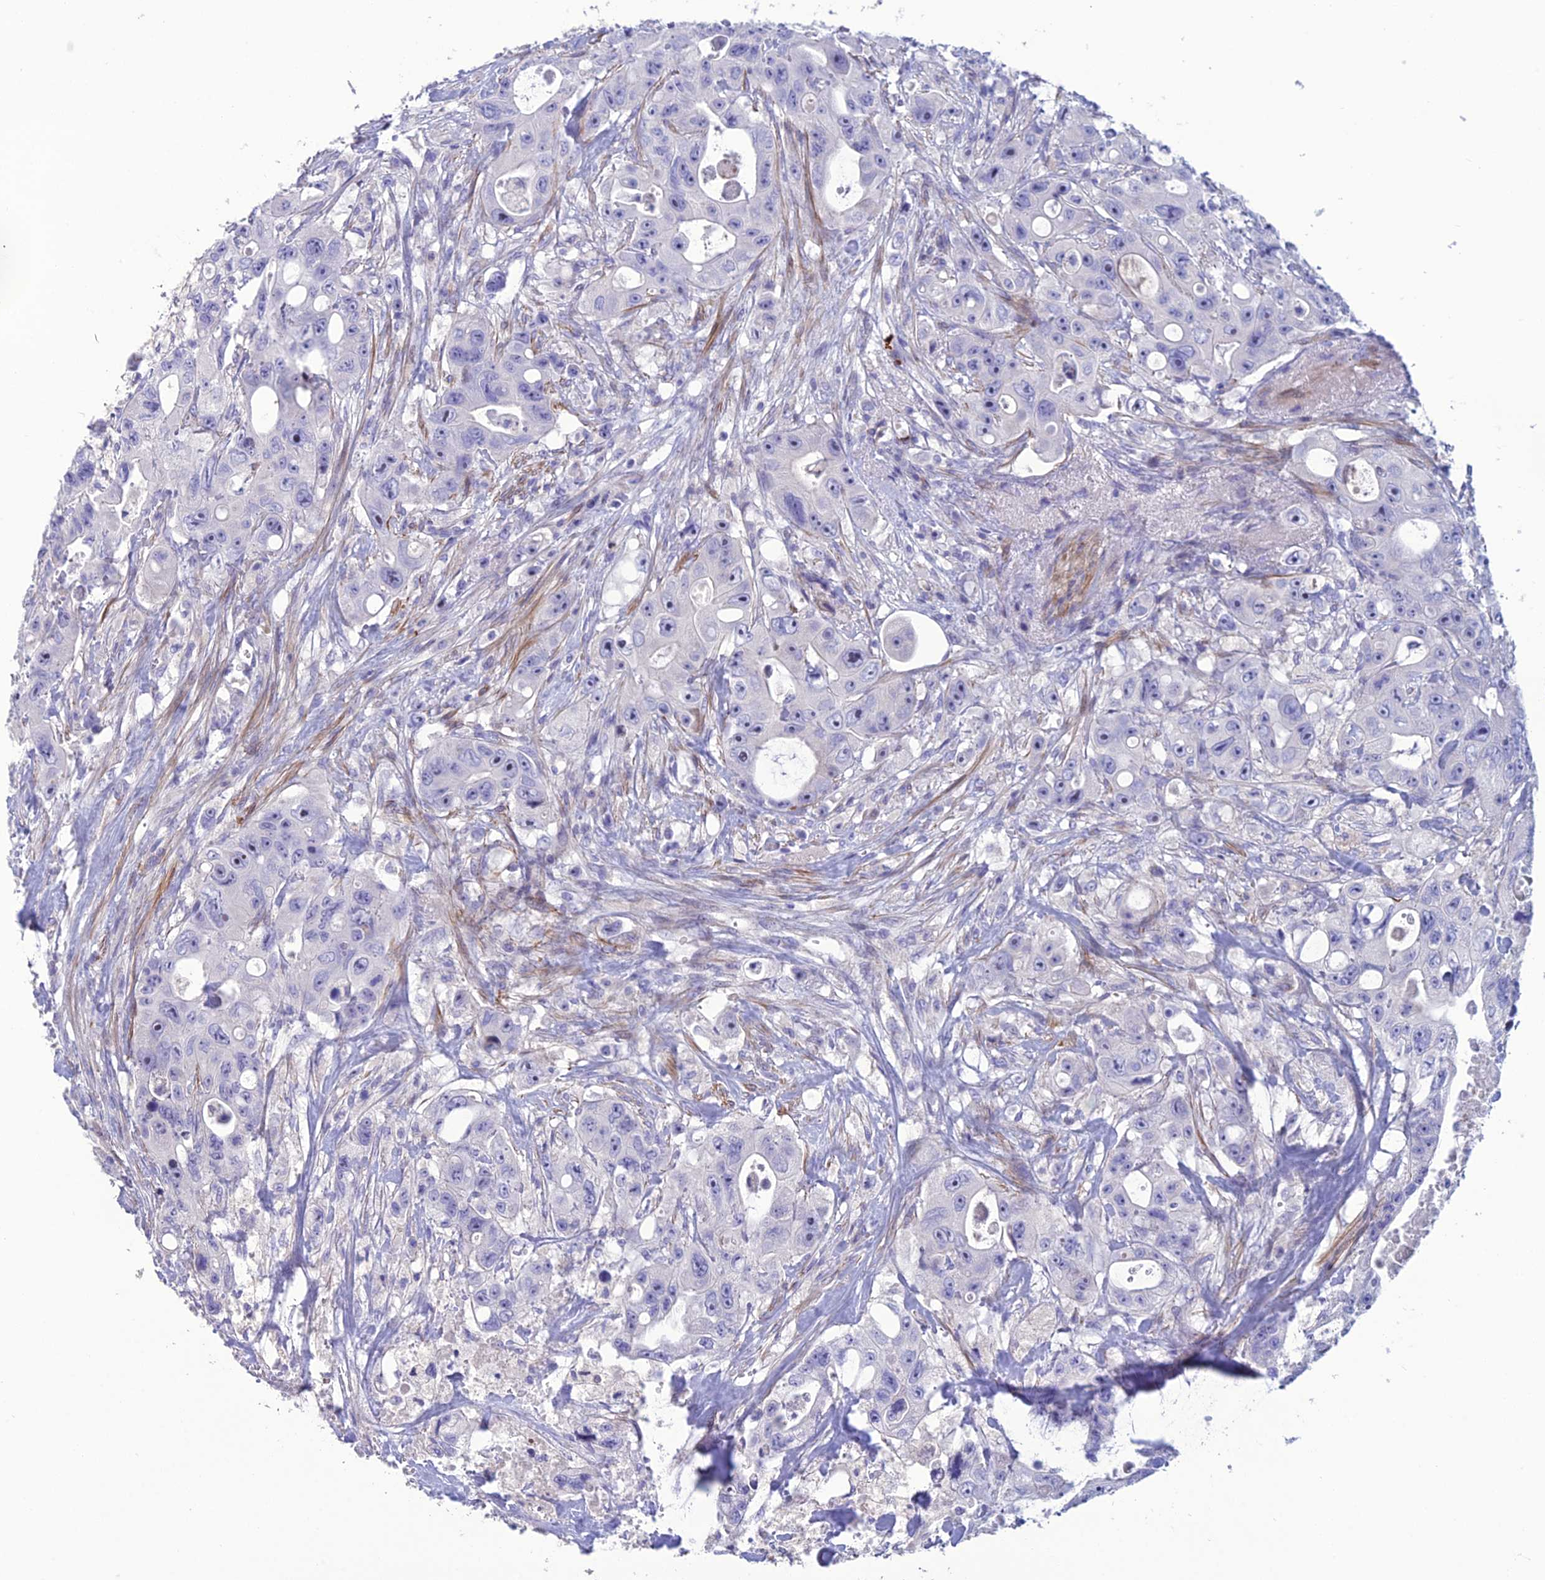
{"staining": {"intensity": "negative", "quantity": "none", "location": "none"}, "tissue": "colorectal cancer", "cell_type": "Tumor cells", "image_type": "cancer", "snomed": [{"axis": "morphology", "description": "Adenocarcinoma, NOS"}, {"axis": "topography", "description": "Colon"}], "caption": "Tumor cells are negative for protein expression in human colorectal adenocarcinoma.", "gene": "OR56B1", "patient": {"sex": "female", "age": 46}}